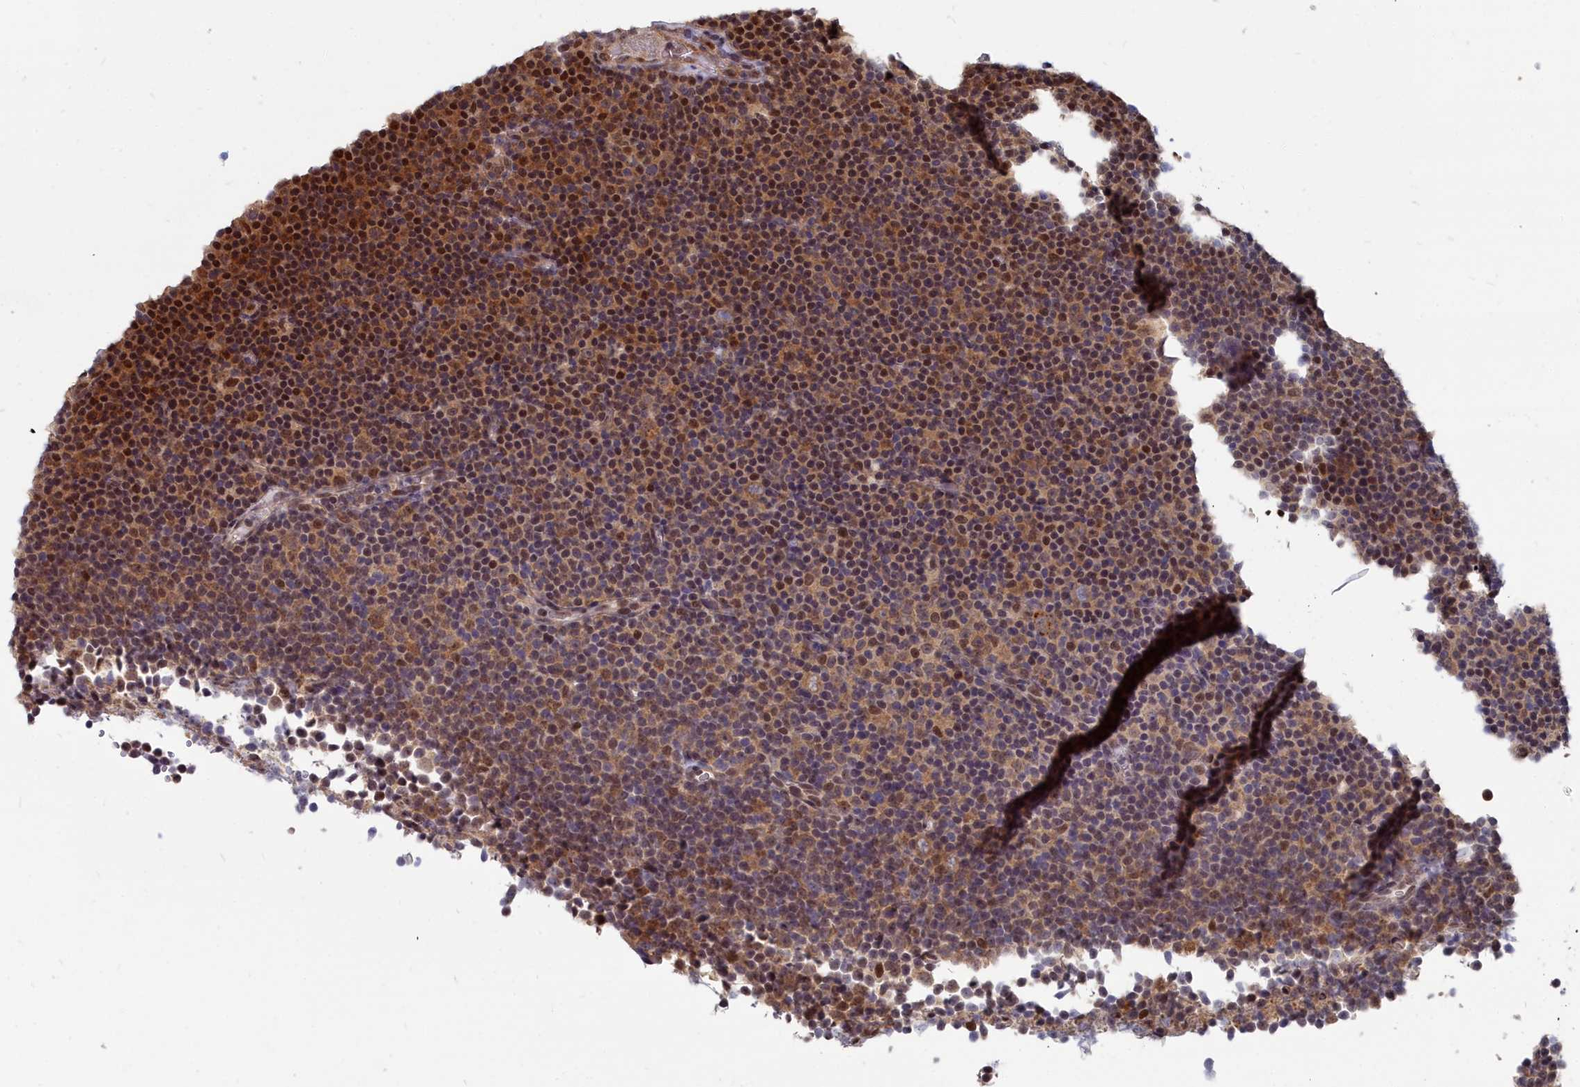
{"staining": {"intensity": "moderate", "quantity": "25%-75%", "location": "nuclear"}, "tissue": "lymphoma", "cell_type": "Tumor cells", "image_type": "cancer", "snomed": [{"axis": "morphology", "description": "Malignant lymphoma, non-Hodgkin's type, Low grade"}, {"axis": "topography", "description": "Lymph node"}], "caption": "Tumor cells demonstrate moderate nuclear staining in approximately 25%-75% of cells in malignant lymphoma, non-Hodgkin's type (low-grade).", "gene": "RPS27A", "patient": {"sex": "female", "age": 67}}